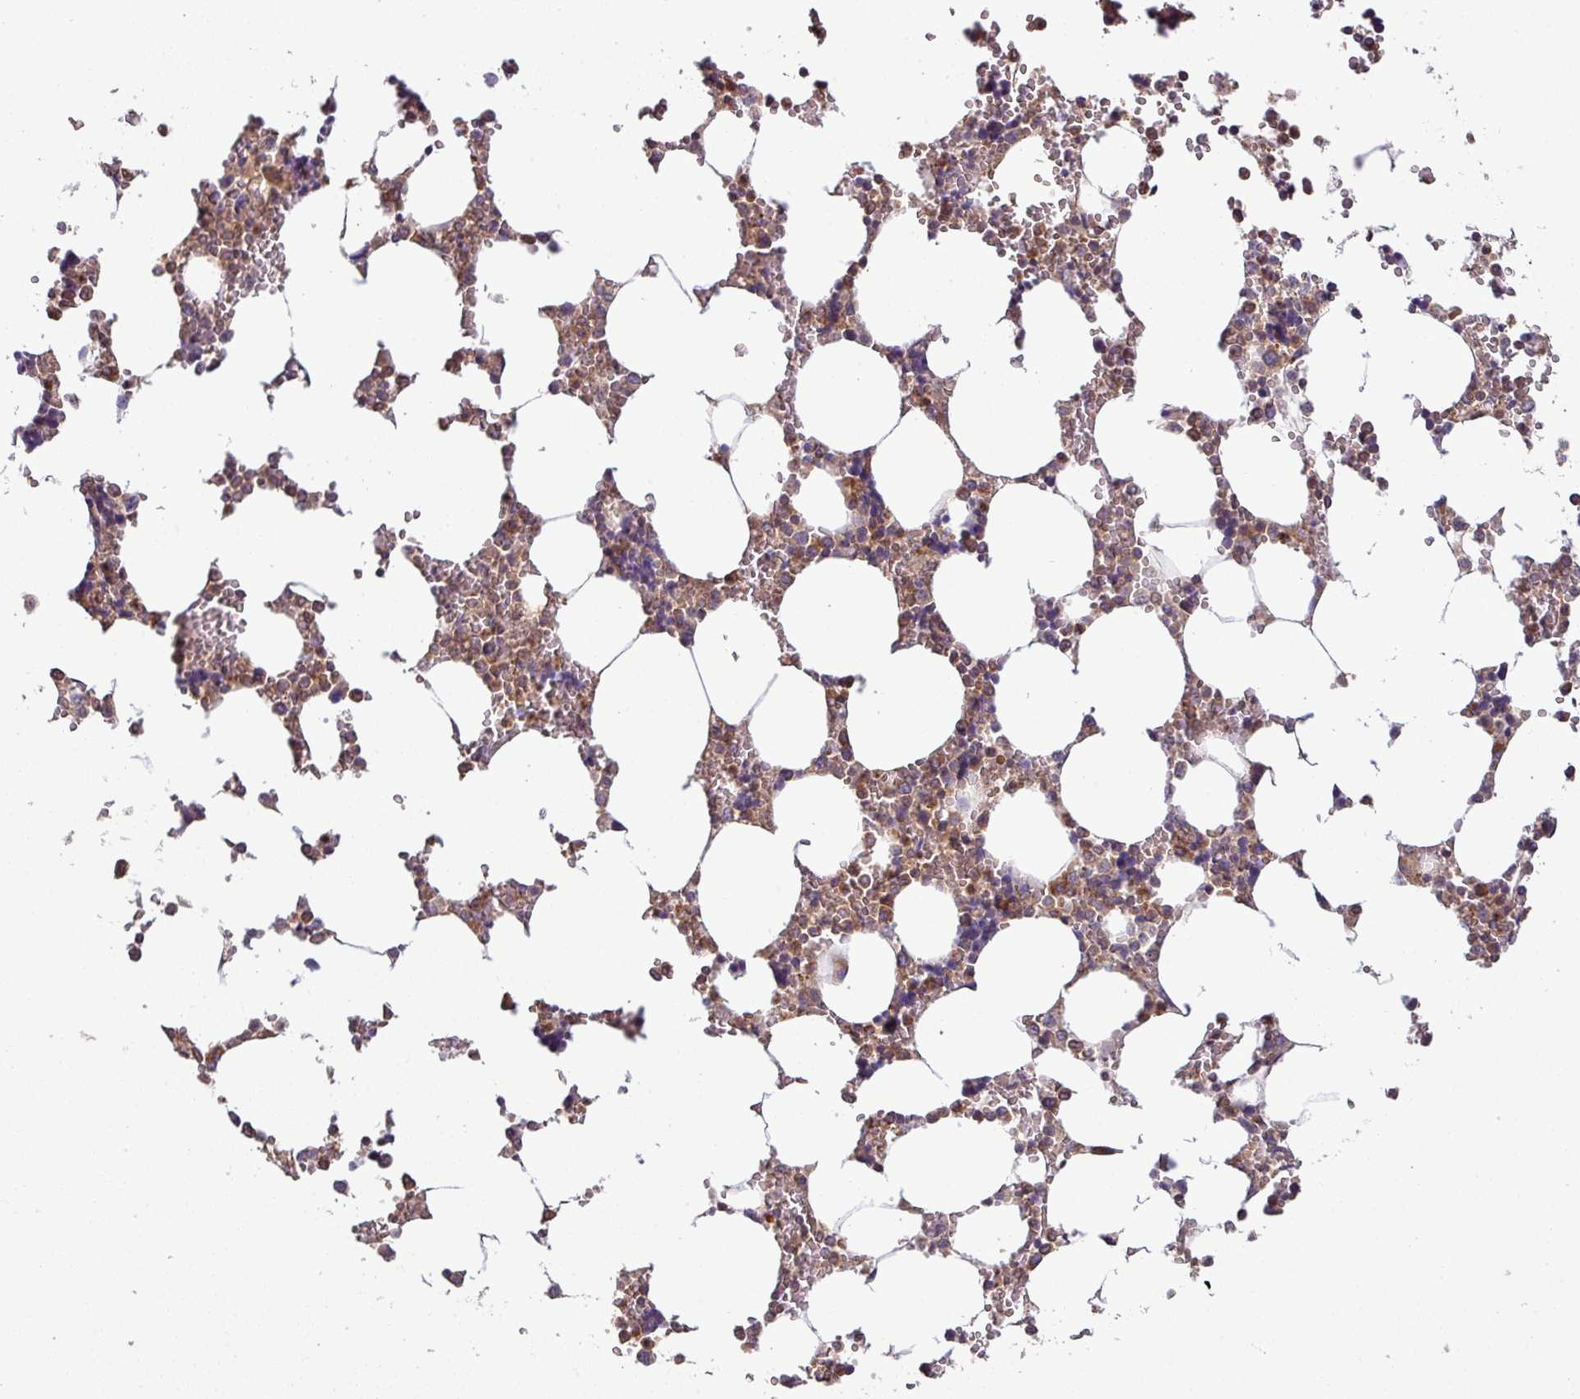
{"staining": {"intensity": "strong", "quantity": "25%-75%", "location": "cytoplasmic/membranous"}, "tissue": "bone marrow", "cell_type": "Hematopoietic cells", "image_type": "normal", "snomed": [{"axis": "morphology", "description": "Normal tissue, NOS"}, {"axis": "topography", "description": "Bone marrow"}], "caption": "Immunohistochemistry micrograph of unremarkable bone marrow: bone marrow stained using IHC demonstrates high levels of strong protein expression localized specifically in the cytoplasmic/membranous of hematopoietic cells, appearing as a cytoplasmic/membranous brown color.", "gene": "LRRC74B", "patient": {"sex": "male", "age": 64}}